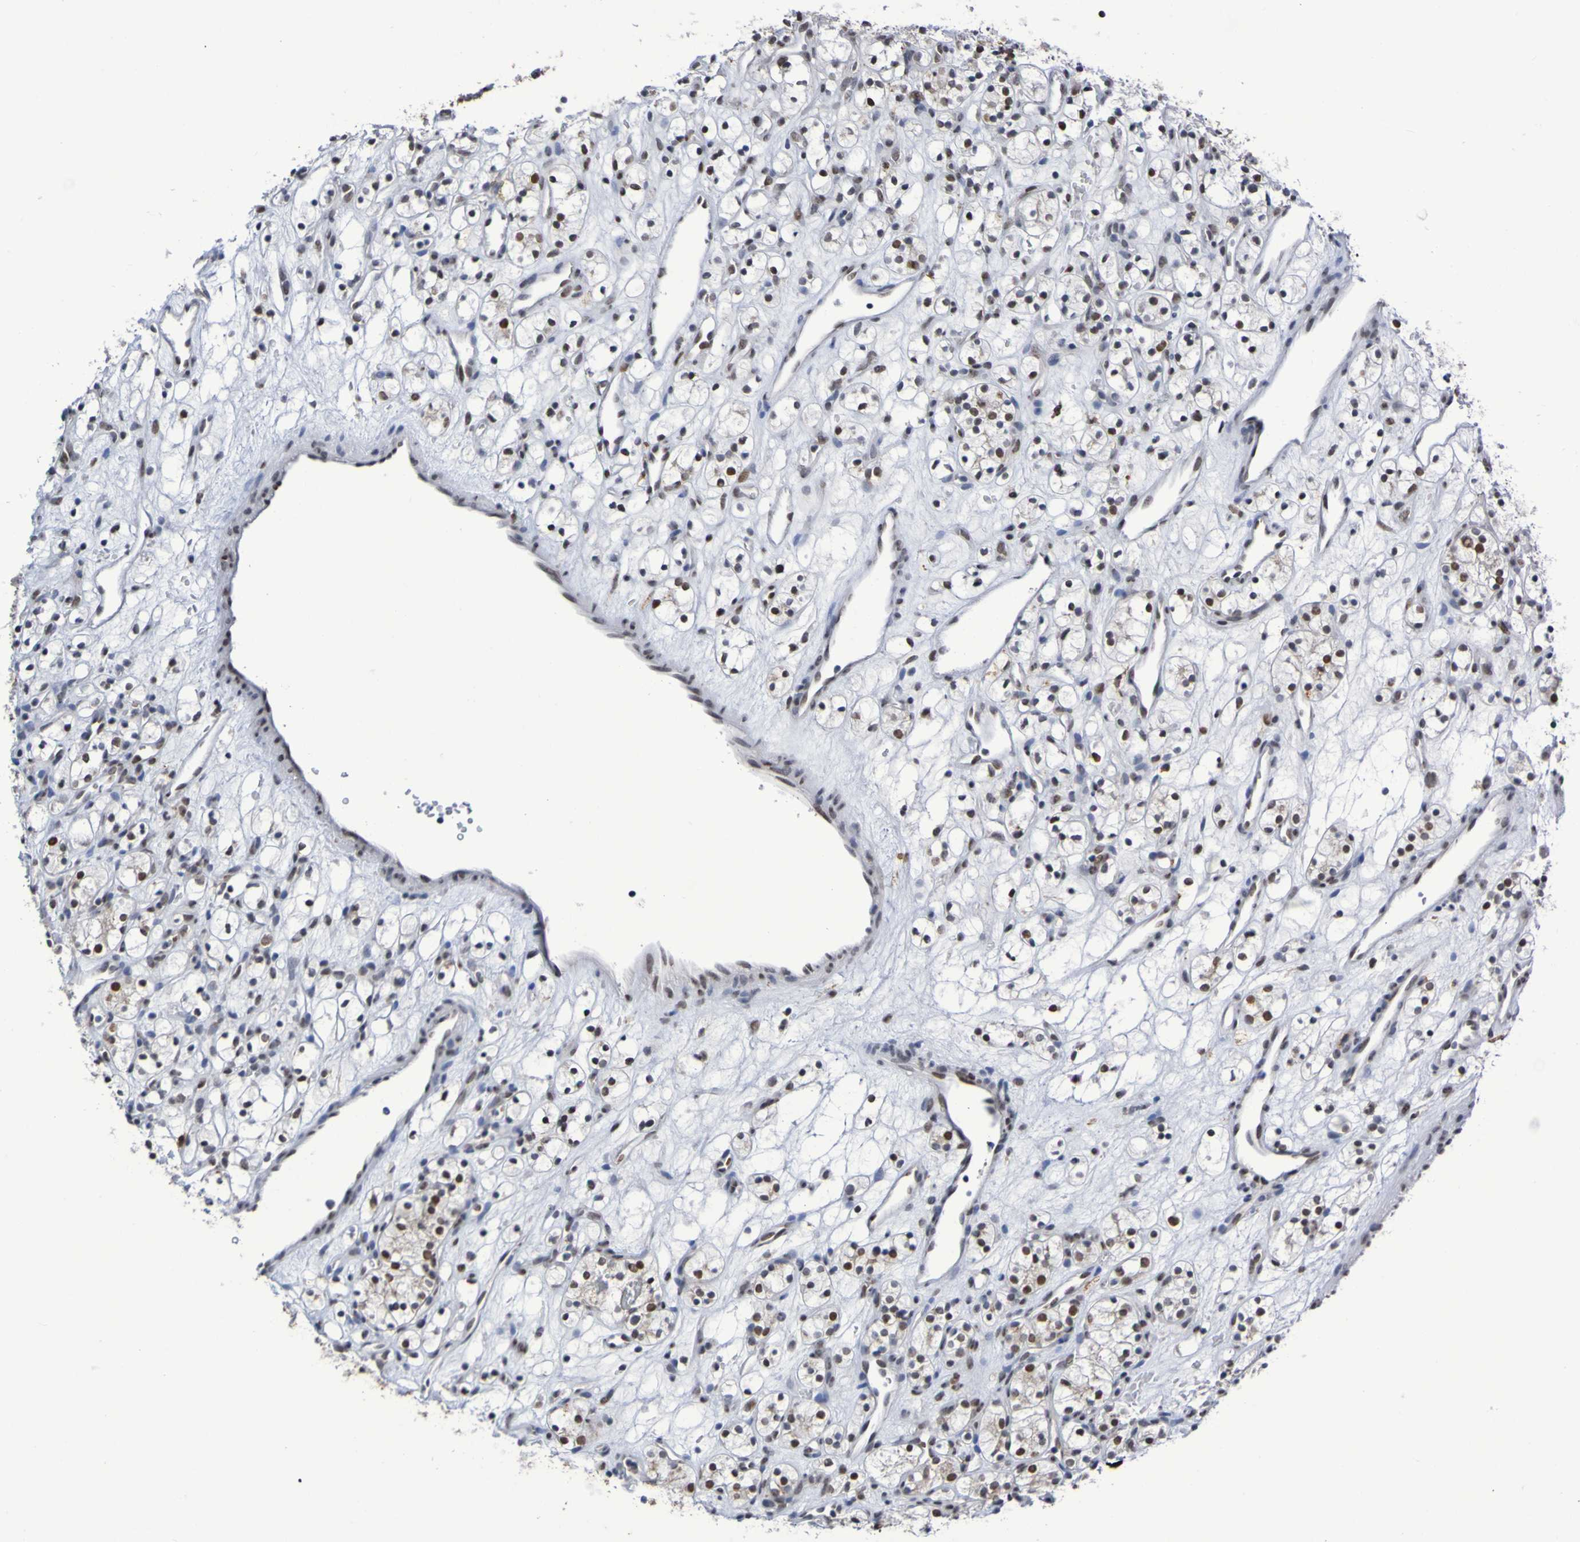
{"staining": {"intensity": "strong", "quantity": ">75%", "location": "nuclear"}, "tissue": "renal cancer", "cell_type": "Tumor cells", "image_type": "cancer", "snomed": [{"axis": "morphology", "description": "Adenocarcinoma, NOS"}, {"axis": "topography", "description": "Kidney"}], "caption": "Renal cancer stained with a brown dye shows strong nuclear positive positivity in approximately >75% of tumor cells.", "gene": "MRTFB", "patient": {"sex": "female", "age": 60}}